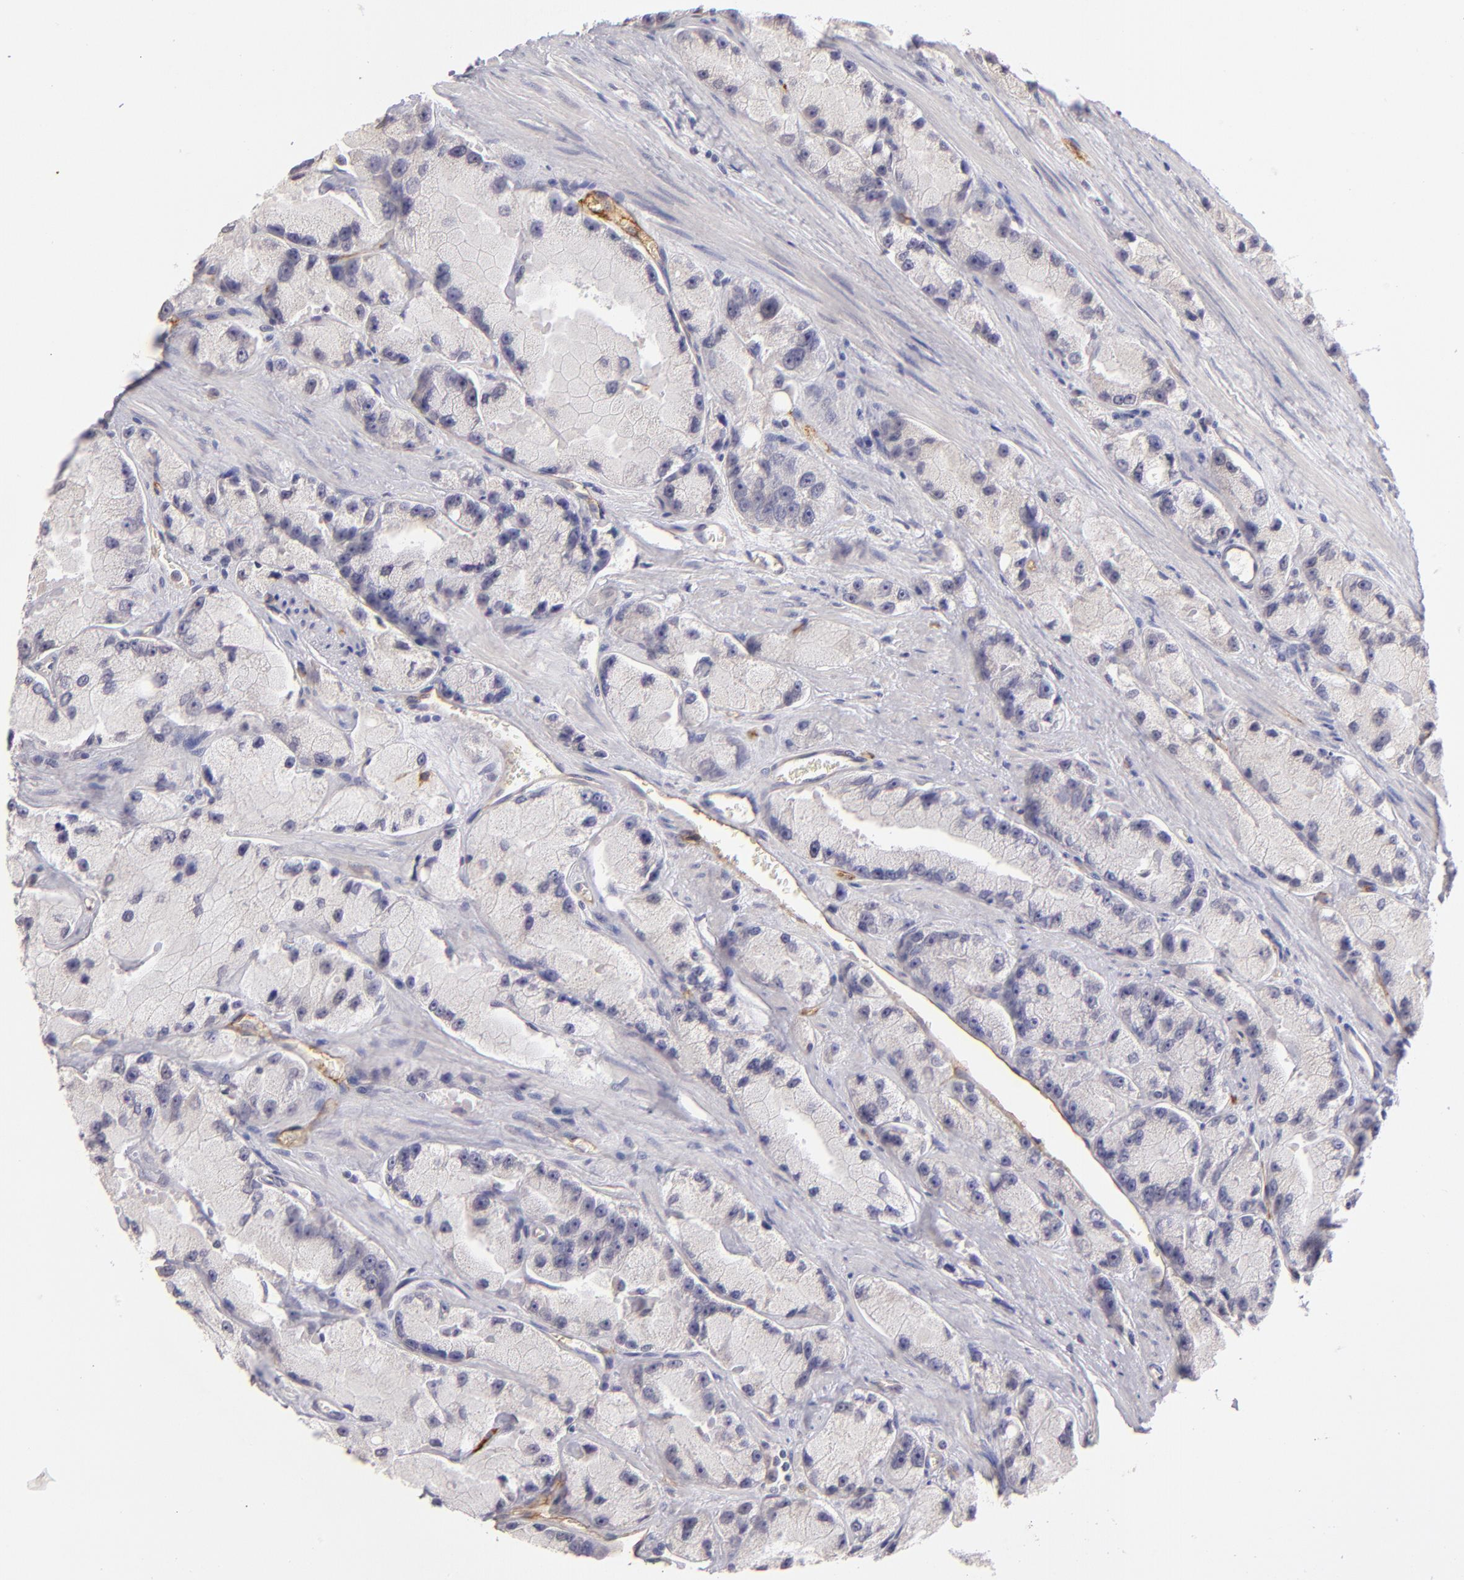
{"staining": {"intensity": "negative", "quantity": "none", "location": "none"}, "tissue": "prostate cancer", "cell_type": "Tumor cells", "image_type": "cancer", "snomed": [{"axis": "morphology", "description": "Adenocarcinoma, High grade"}, {"axis": "topography", "description": "Prostate"}], "caption": "Immunohistochemistry of prostate cancer shows no positivity in tumor cells.", "gene": "THBD", "patient": {"sex": "male", "age": 58}}